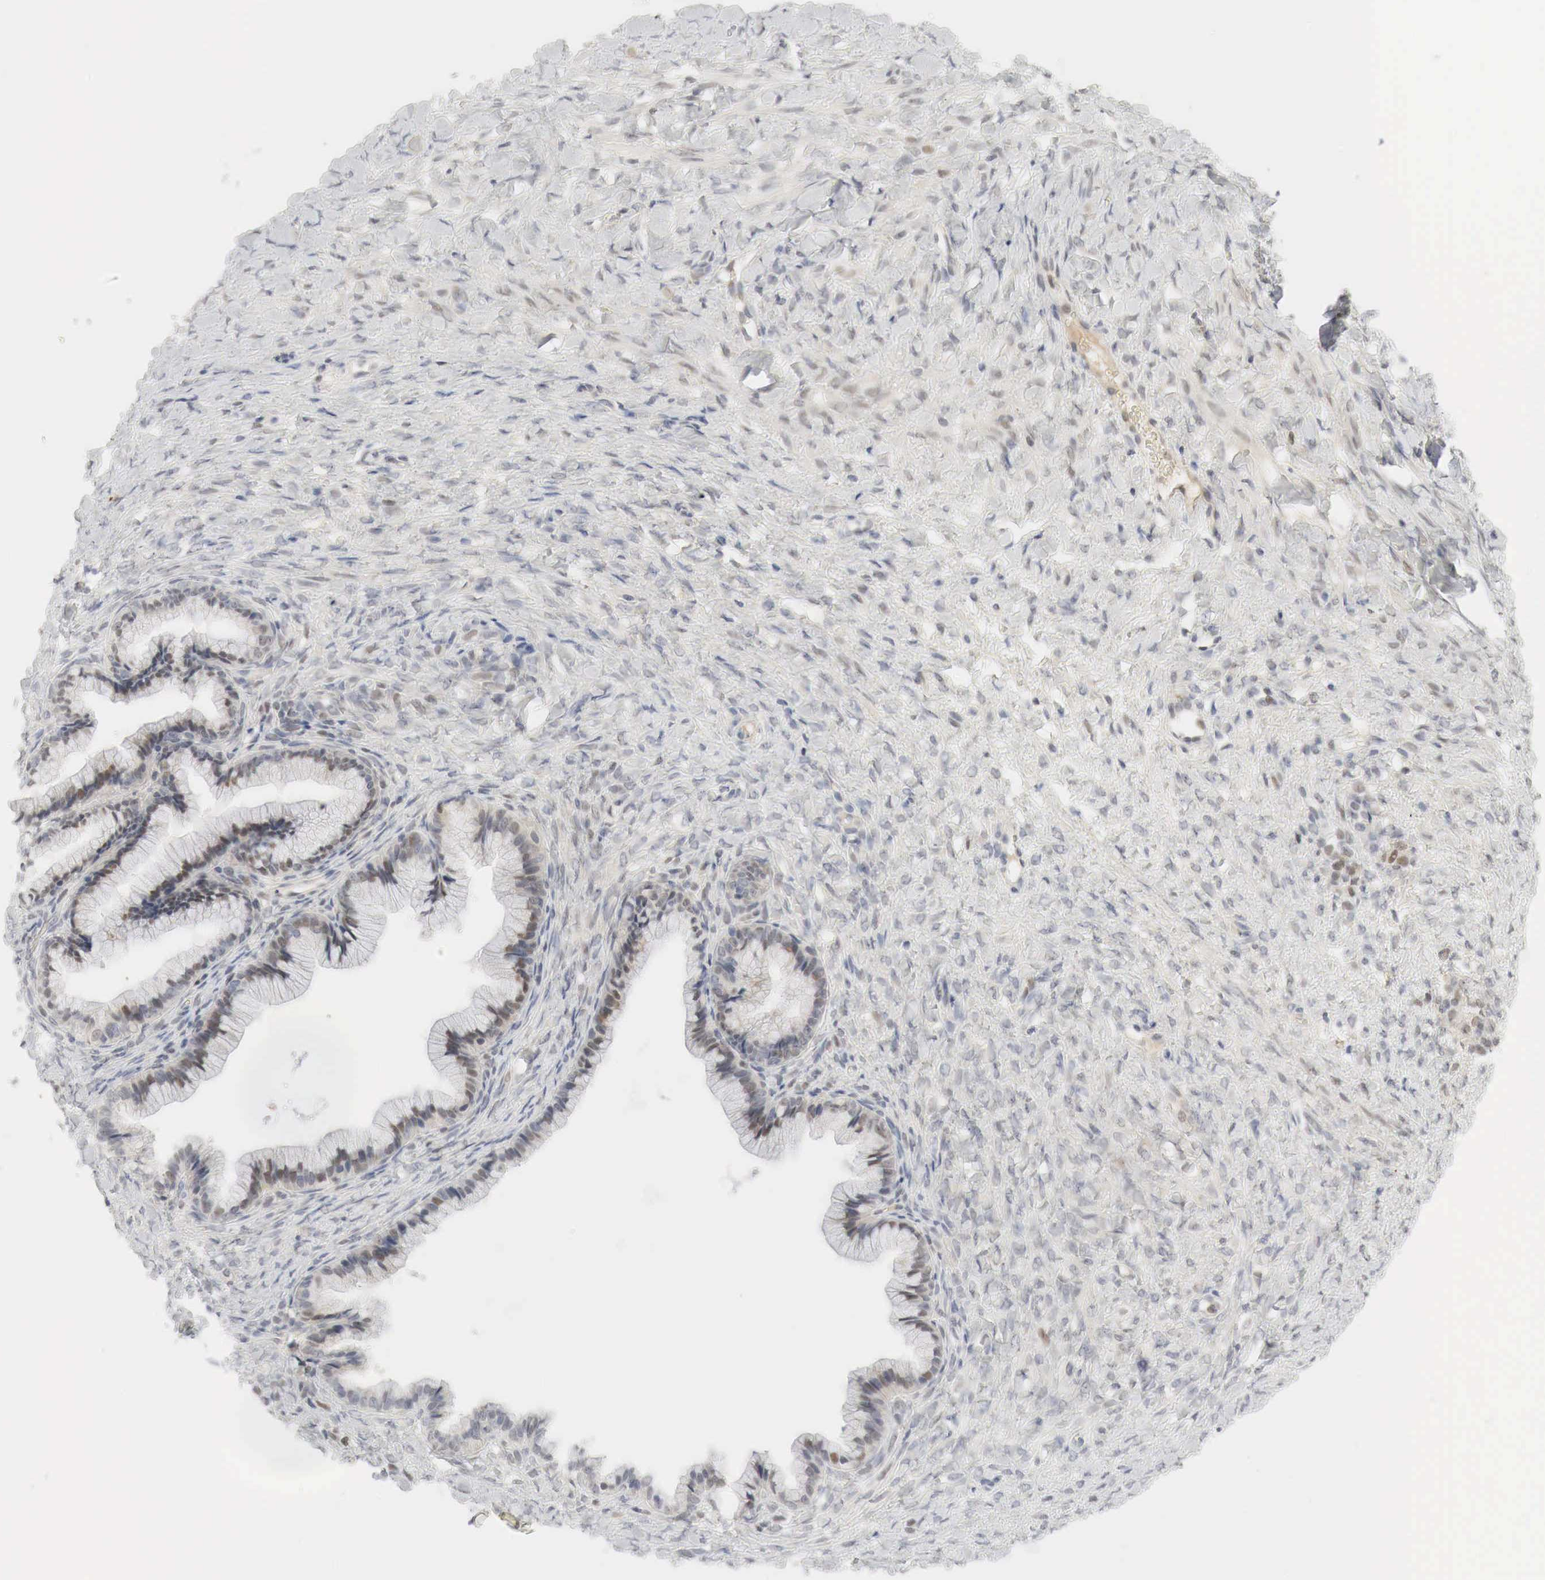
{"staining": {"intensity": "moderate", "quantity": "25%-75%", "location": "nuclear"}, "tissue": "ovarian cancer", "cell_type": "Tumor cells", "image_type": "cancer", "snomed": [{"axis": "morphology", "description": "Cystadenocarcinoma, mucinous, NOS"}, {"axis": "topography", "description": "Ovary"}], "caption": "Immunohistochemistry (IHC) micrograph of human ovarian mucinous cystadenocarcinoma stained for a protein (brown), which displays medium levels of moderate nuclear positivity in approximately 25%-75% of tumor cells.", "gene": "MYC", "patient": {"sex": "female", "age": 41}}